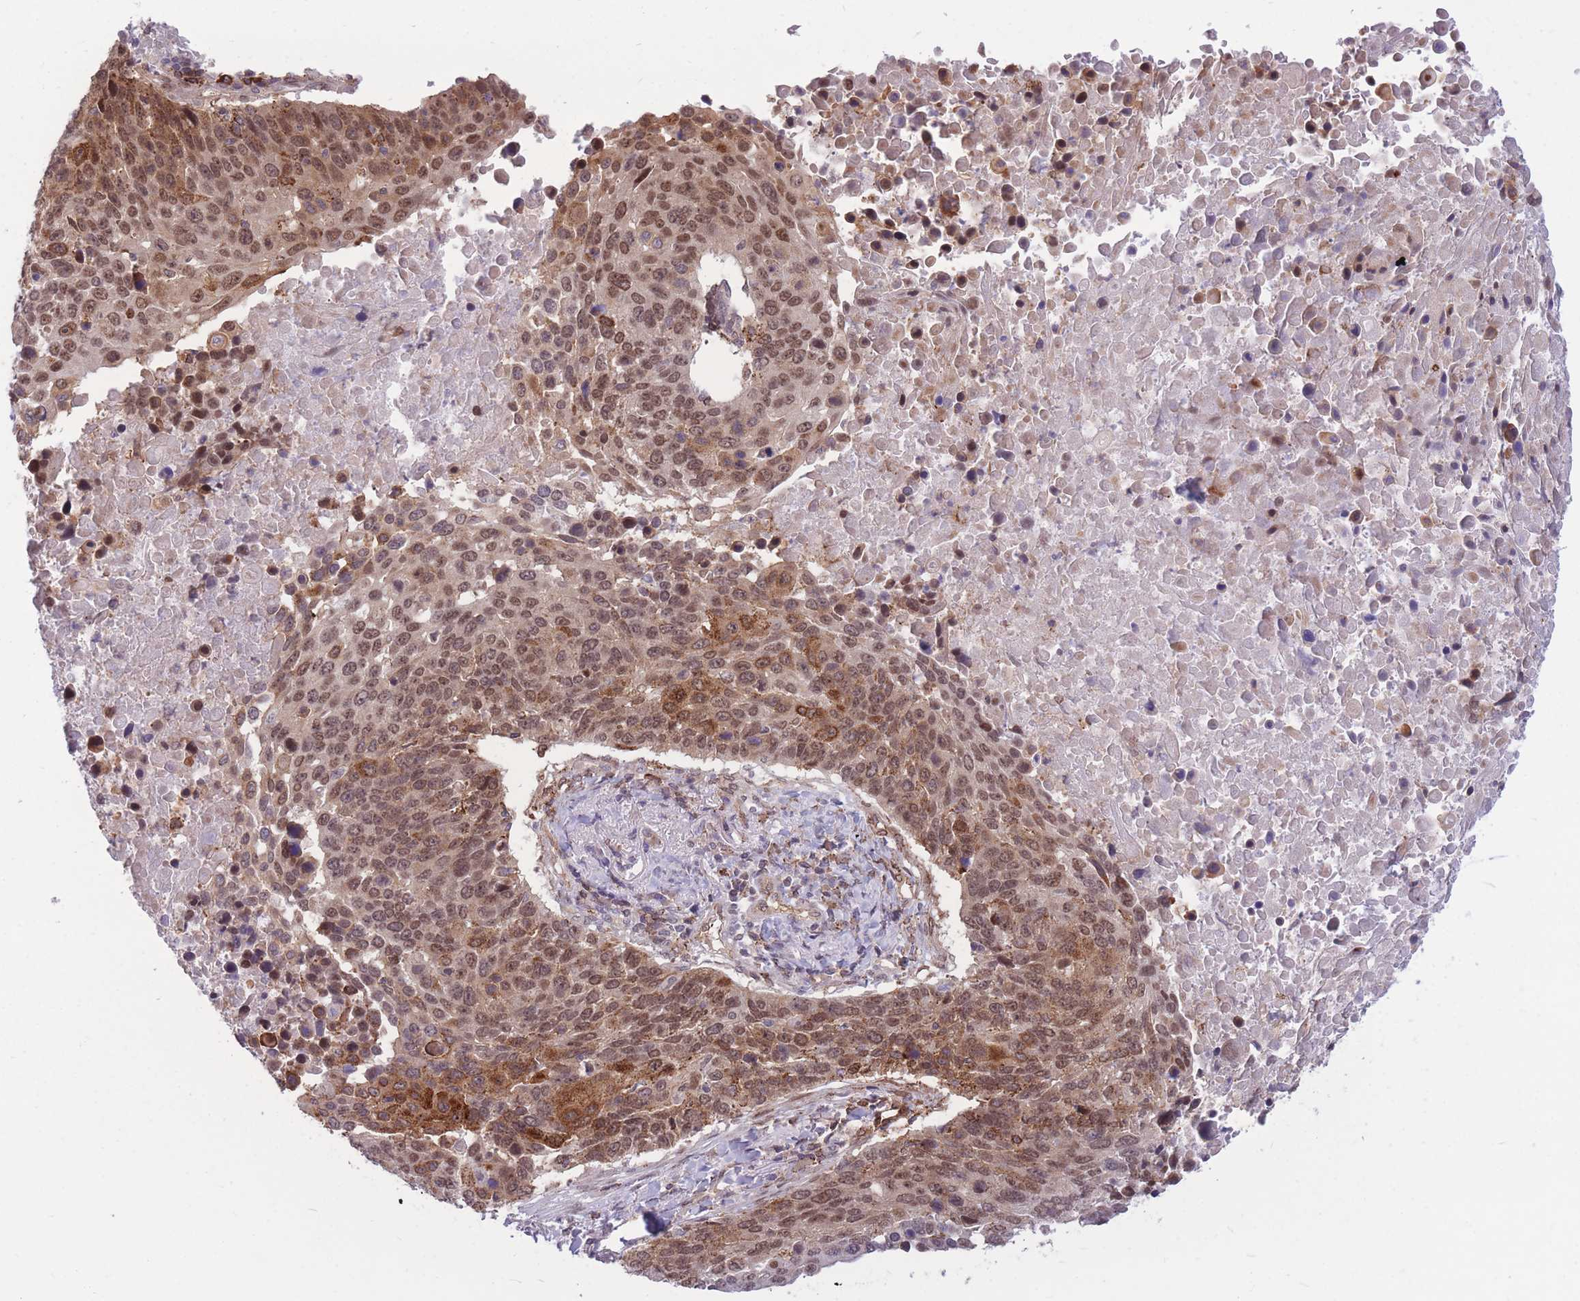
{"staining": {"intensity": "moderate", "quantity": ">75%", "location": "cytoplasmic/membranous,nuclear"}, "tissue": "lung cancer", "cell_type": "Tumor cells", "image_type": "cancer", "snomed": [{"axis": "morphology", "description": "Normal tissue, NOS"}, {"axis": "morphology", "description": "Squamous cell carcinoma, NOS"}, {"axis": "topography", "description": "Lymph node"}, {"axis": "topography", "description": "Lung"}], "caption": "A micrograph of human squamous cell carcinoma (lung) stained for a protein reveals moderate cytoplasmic/membranous and nuclear brown staining in tumor cells. (DAB (3,3'-diaminobenzidine) = brown stain, brightfield microscopy at high magnification).", "gene": "TCF20", "patient": {"sex": "male", "age": 66}}